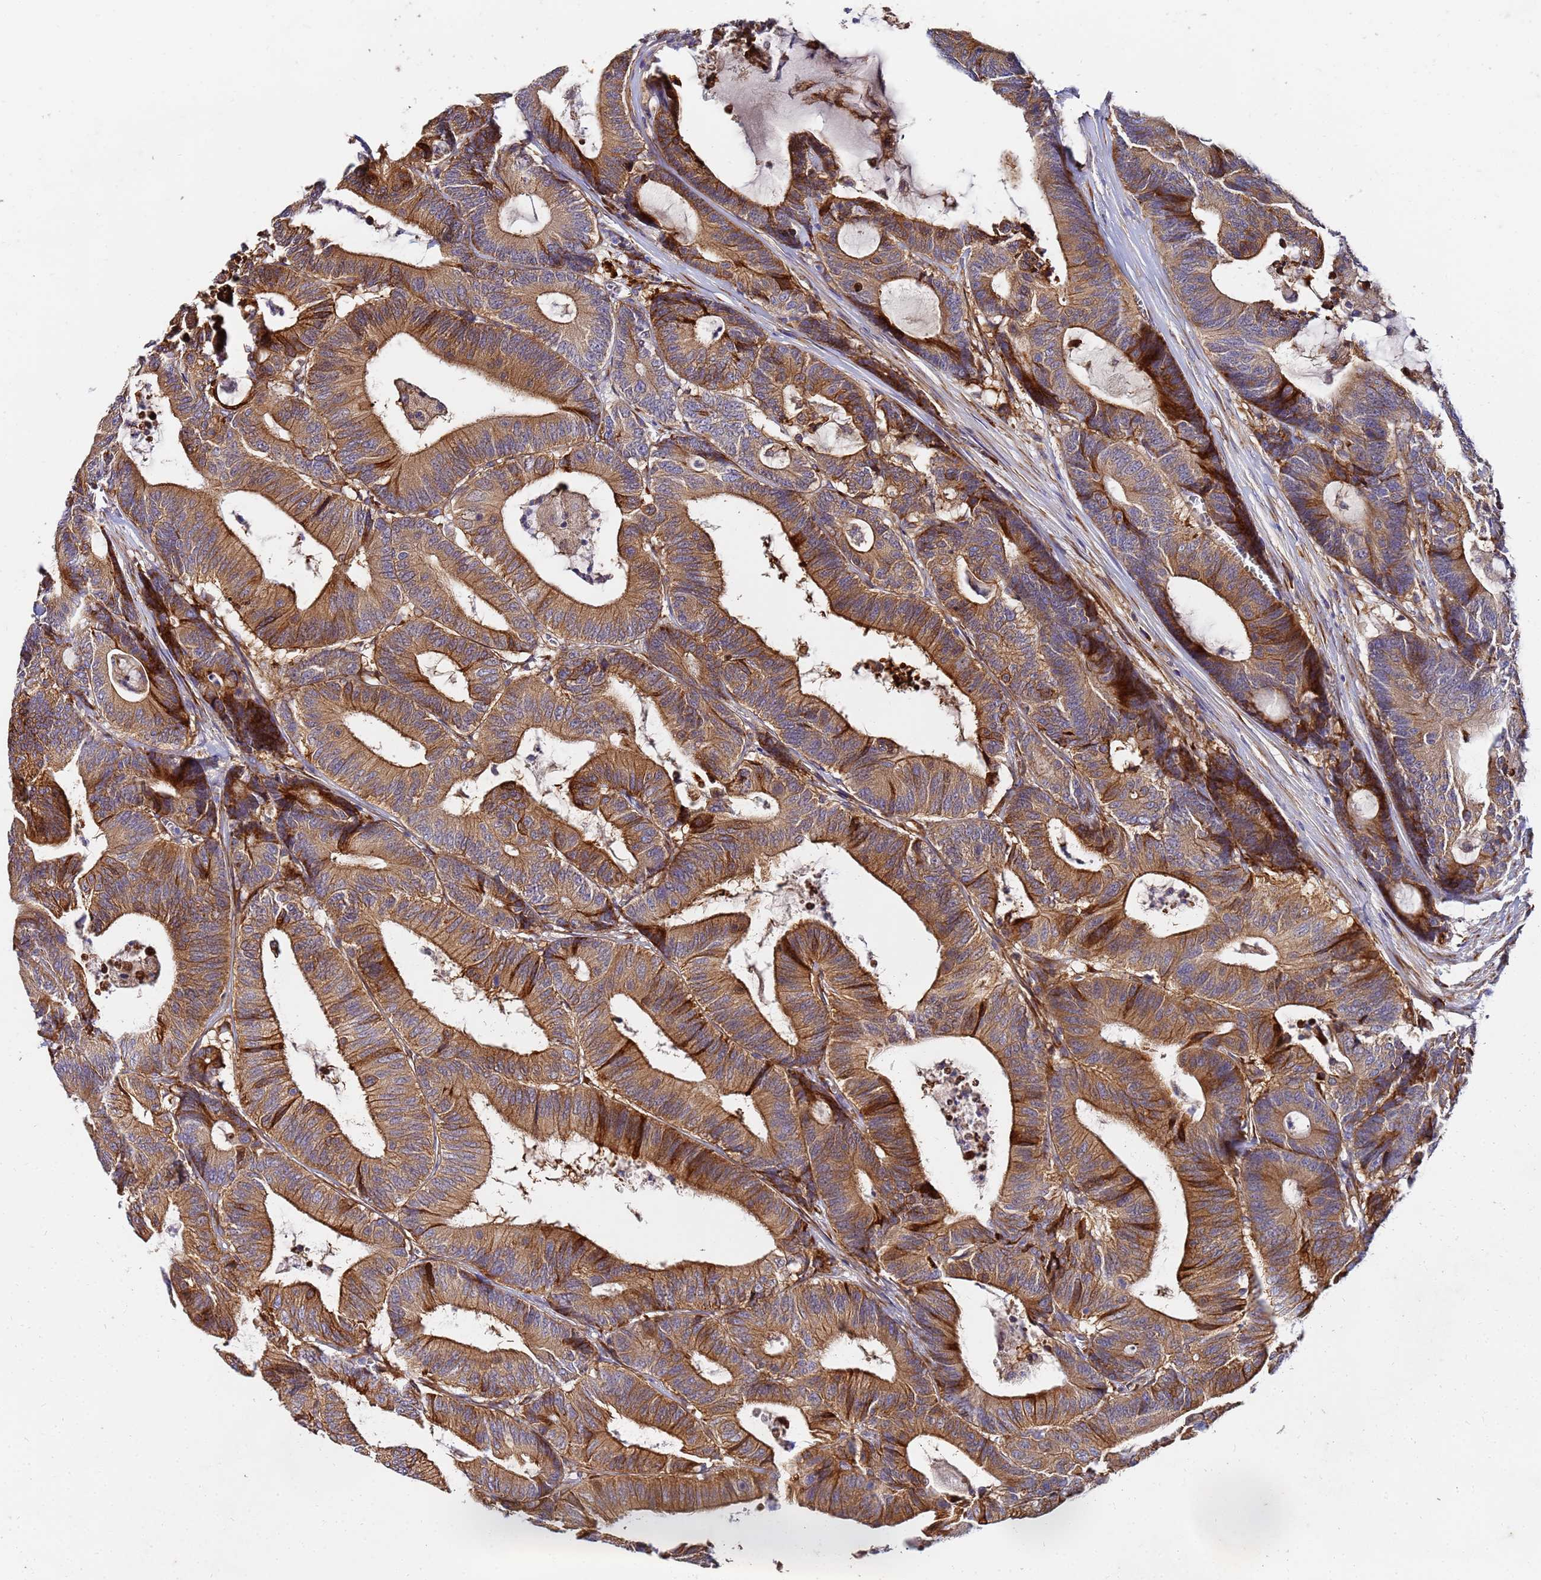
{"staining": {"intensity": "moderate", "quantity": ">75%", "location": "cytoplasmic/membranous"}, "tissue": "colorectal cancer", "cell_type": "Tumor cells", "image_type": "cancer", "snomed": [{"axis": "morphology", "description": "Adenocarcinoma, NOS"}, {"axis": "topography", "description": "Colon"}], "caption": "Immunohistochemical staining of human colorectal adenocarcinoma displays medium levels of moderate cytoplasmic/membranous positivity in approximately >75% of tumor cells. The protein of interest is stained brown, and the nuclei are stained in blue (DAB (3,3'-diaminobenzidine) IHC with brightfield microscopy, high magnification).", "gene": "POM121", "patient": {"sex": "female", "age": 84}}